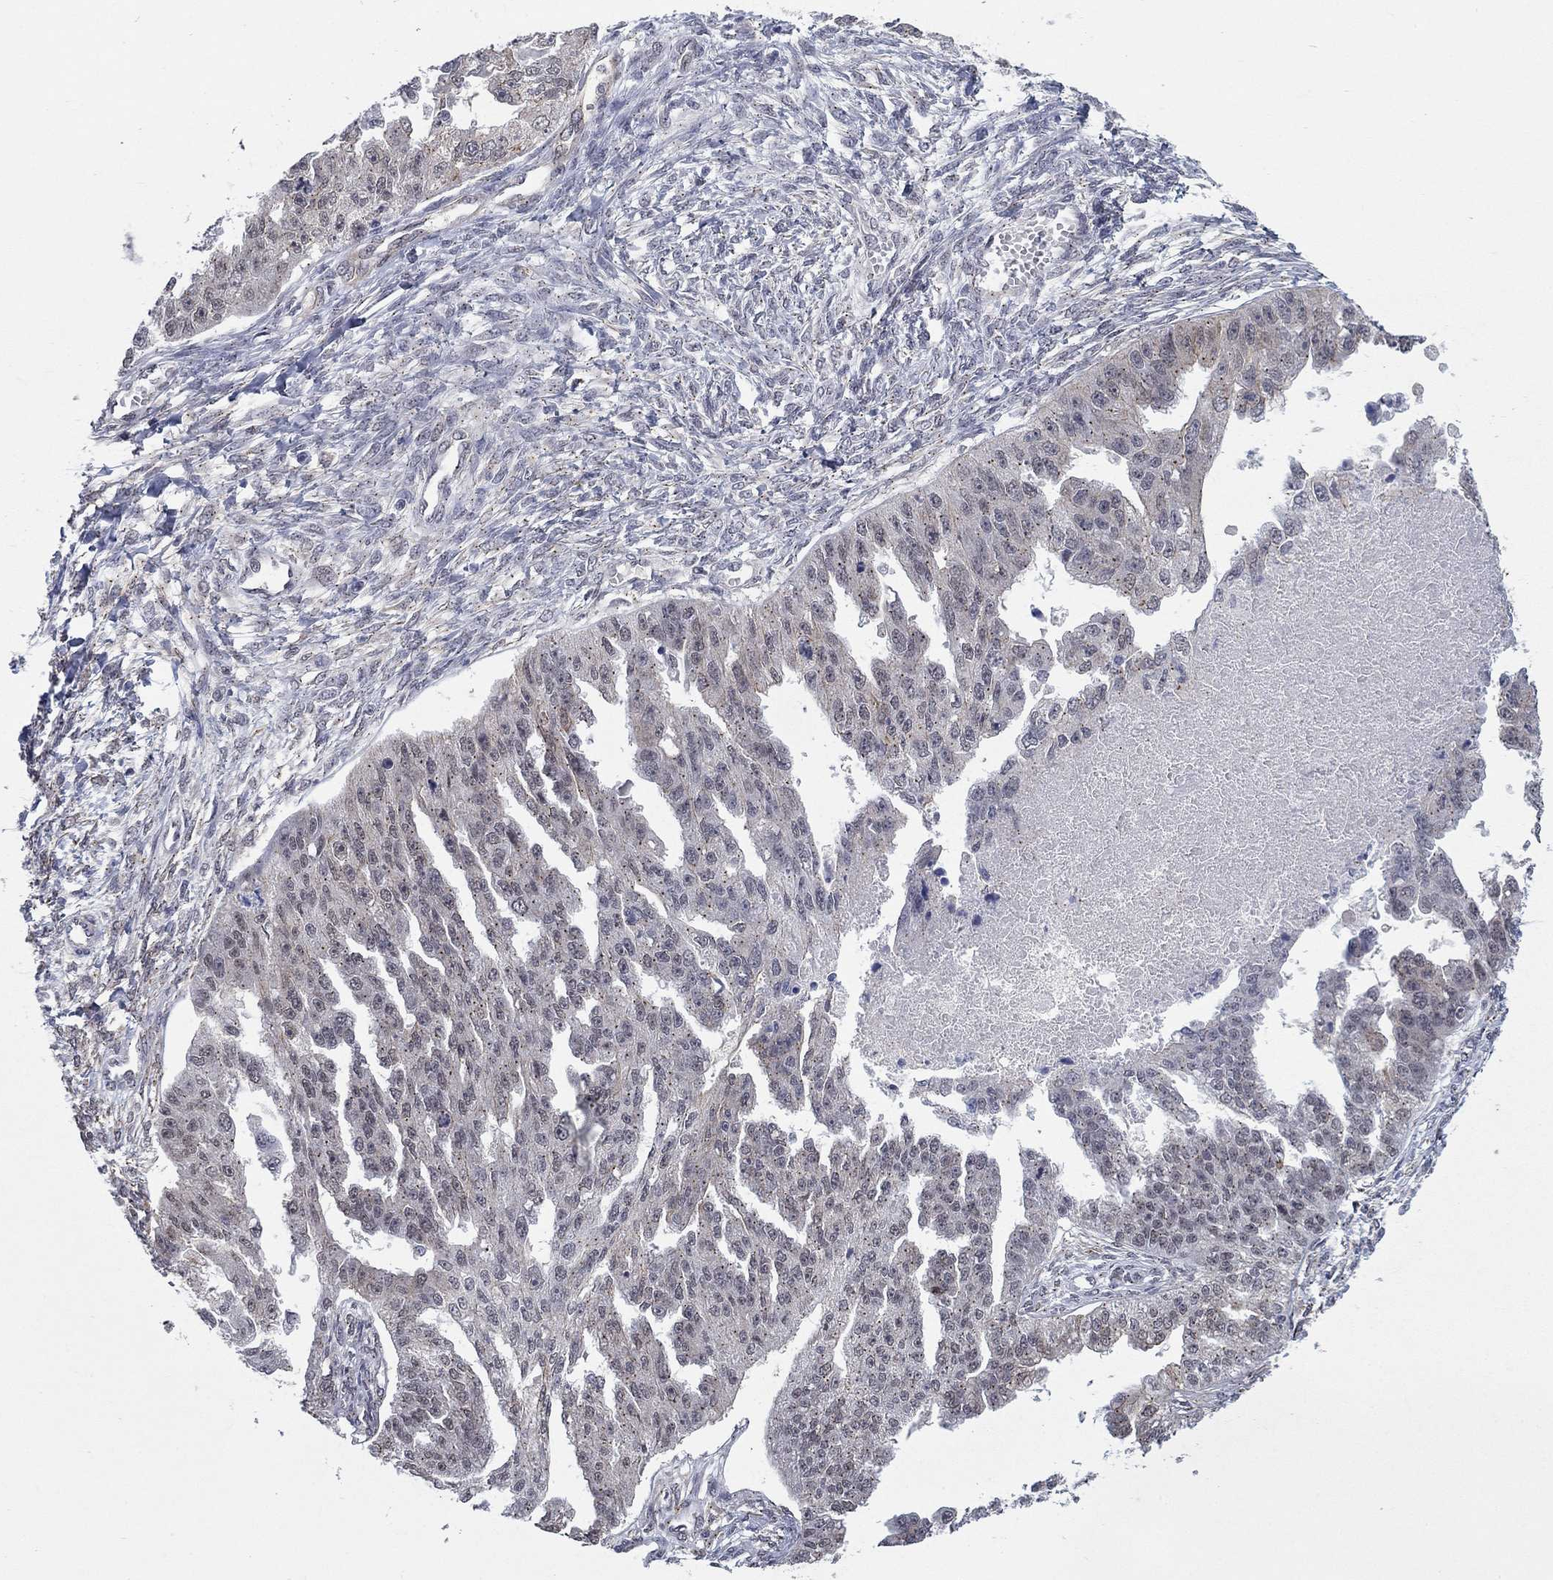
{"staining": {"intensity": "weak", "quantity": "25%-75%", "location": "cytoplasmic/membranous"}, "tissue": "ovarian cancer", "cell_type": "Tumor cells", "image_type": "cancer", "snomed": [{"axis": "morphology", "description": "Cystadenocarcinoma, serous, NOS"}, {"axis": "topography", "description": "Ovary"}], "caption": "This is a photomicrograph of immunohistochemistry staining of ovarian serous cystadenocarcinoma, which shows weak staining in the cytoplasmic/membranous of tumor cells.", "gene": "SH3RF1", "patient": {"sex": "female", "age": 58}}